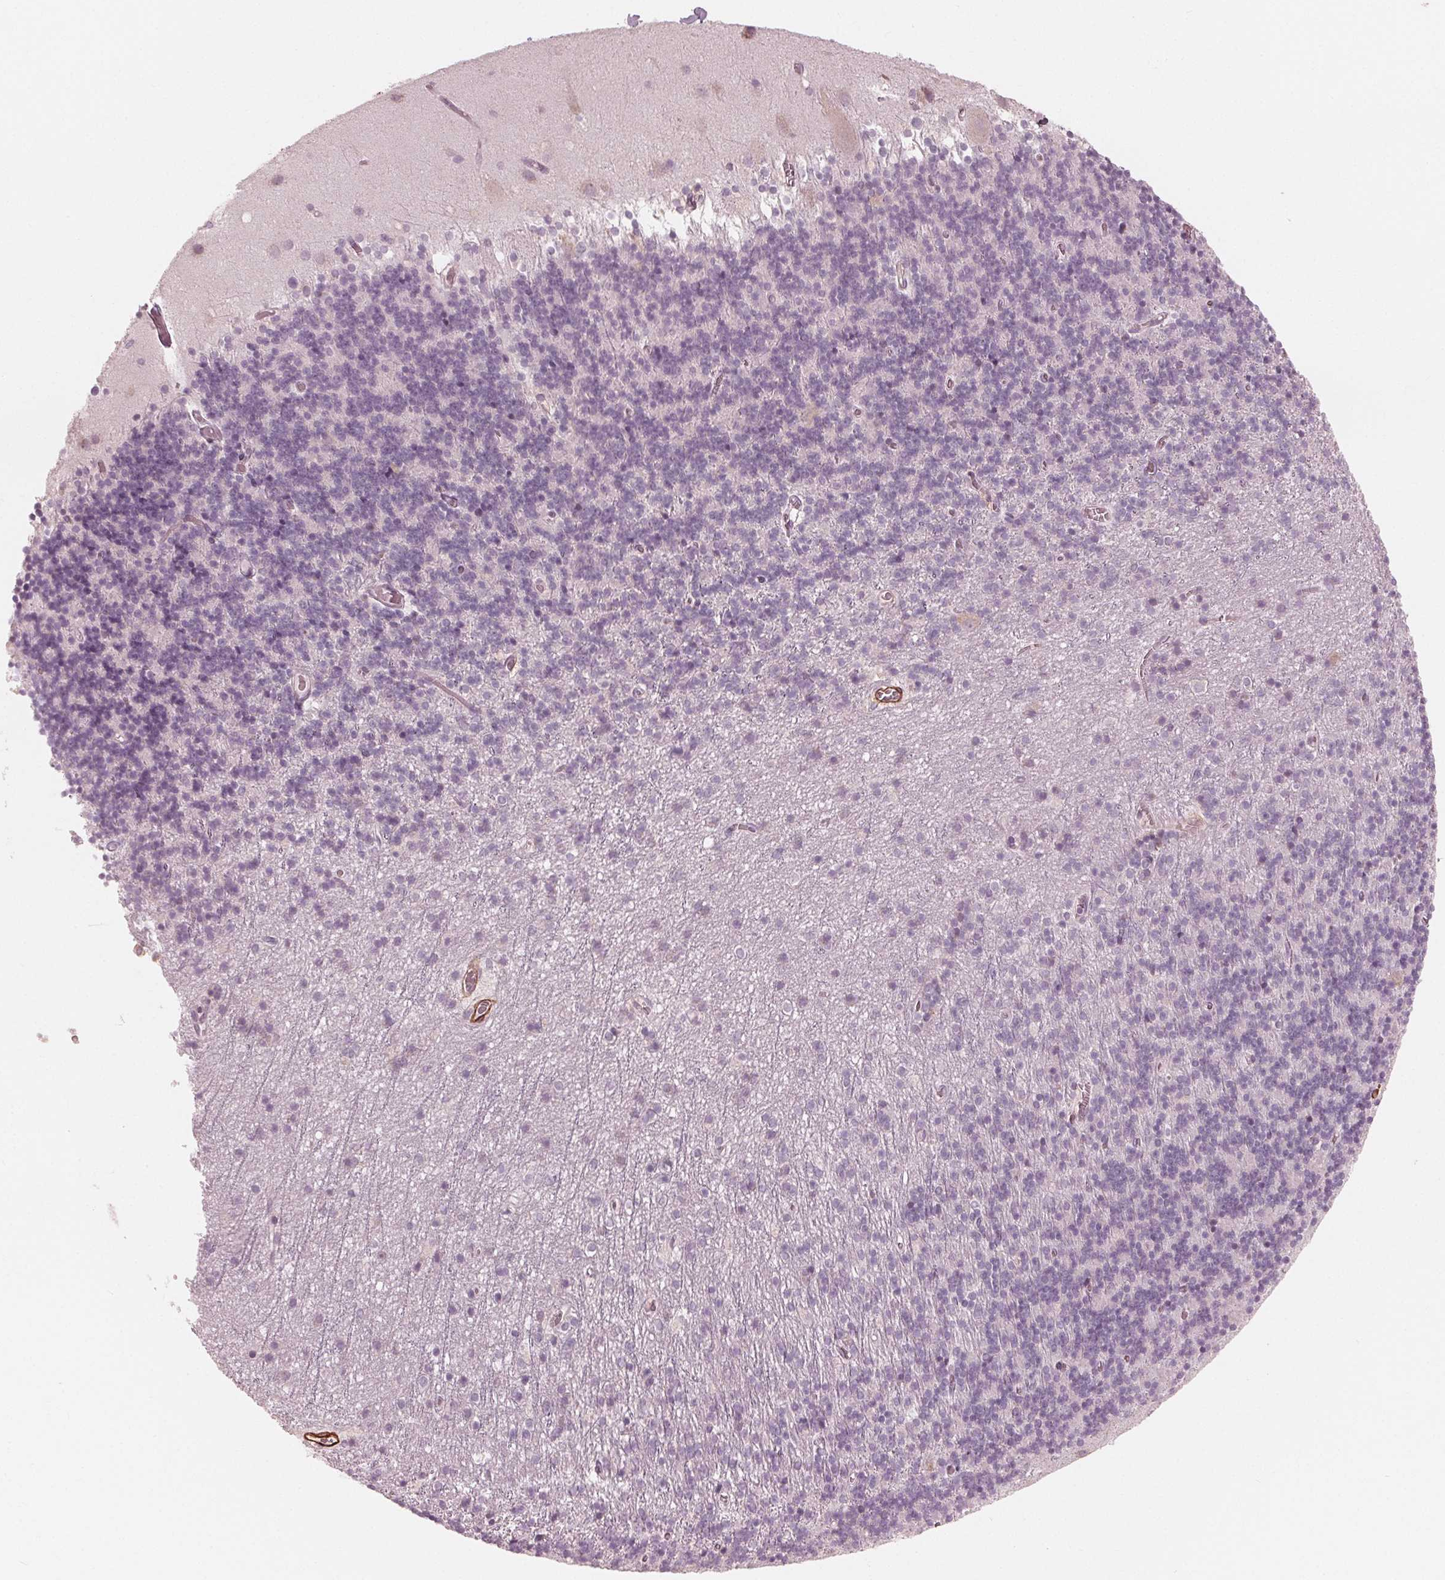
{"staining": {"intensity": "negative", "quantity": "none", "location": "none"}, "tissue": "cerebellum", "cell_type": "Cells in granular layer", "image_type": "normal", "snomed": [{"axis": "morphology", "description": "Normal tissue, NOS"}, {"axis": "topography", "description": "Cerebellum"}], "caption": "Cells in granular layer show no significant staining in unremarkable cerebellum.", "gene": "MIER3", "patient": {"sex": "male", "age": 70}}